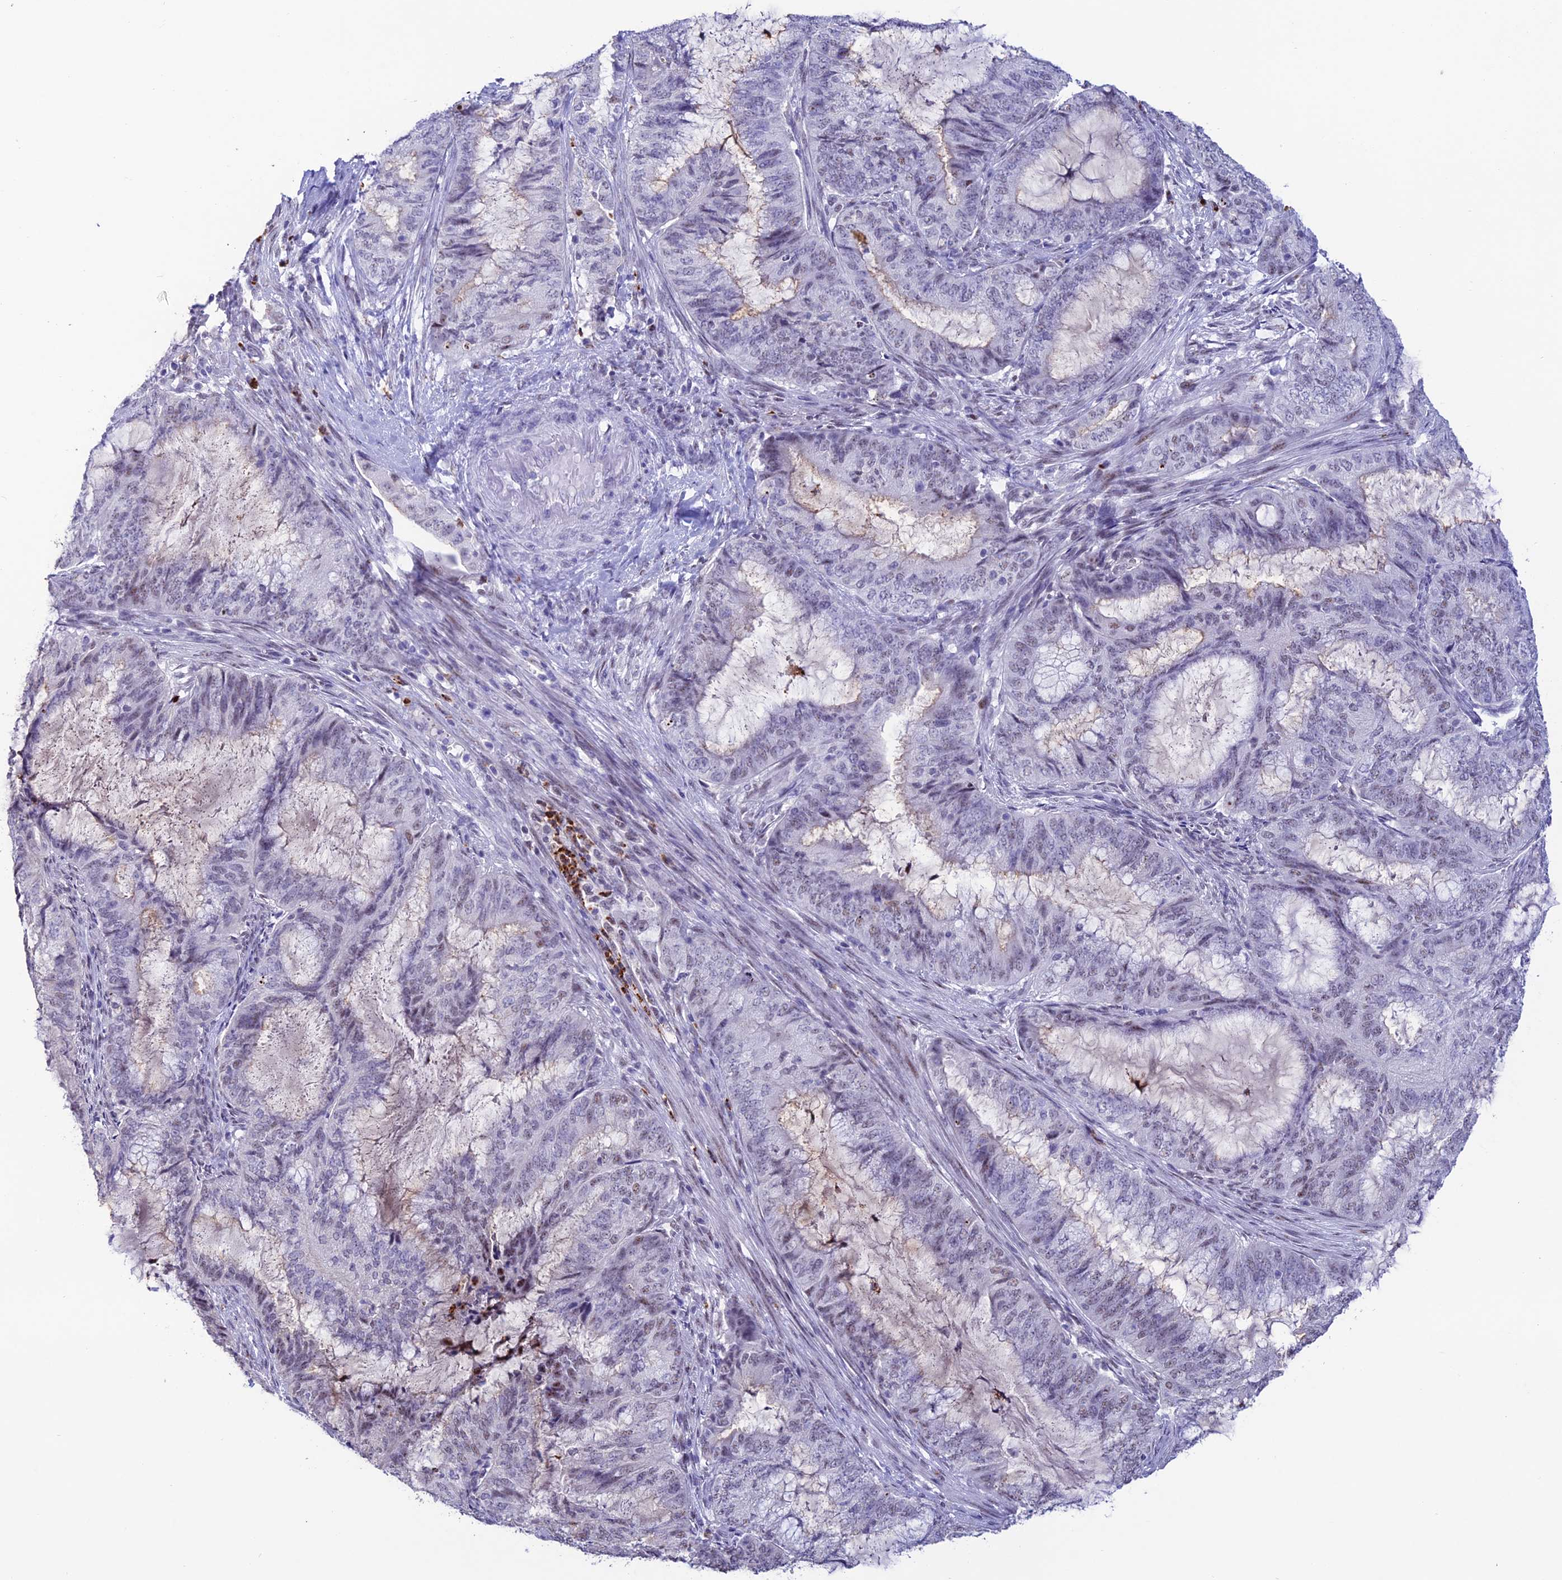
{"staining": {"intensity": "negative", "quantity": "none", "location": "none"}, "tissue": "endometrial cancer", "cell_type": "Tumor cells", "image_type": "cancer", "snomed": [{"axis": "morphology", "description": "Adenocarcinoma, NOS"}, {"axis": "topography", "description": "Endometrium"}], "caption": "IHC micrograph of neoplastic tissue: human endometrial adenocarcinoma stained with DAB shows no significant protein expression in tumor cells.", "gene": "MFSD2B", "patient": {"sex": "female", "age": 51}}